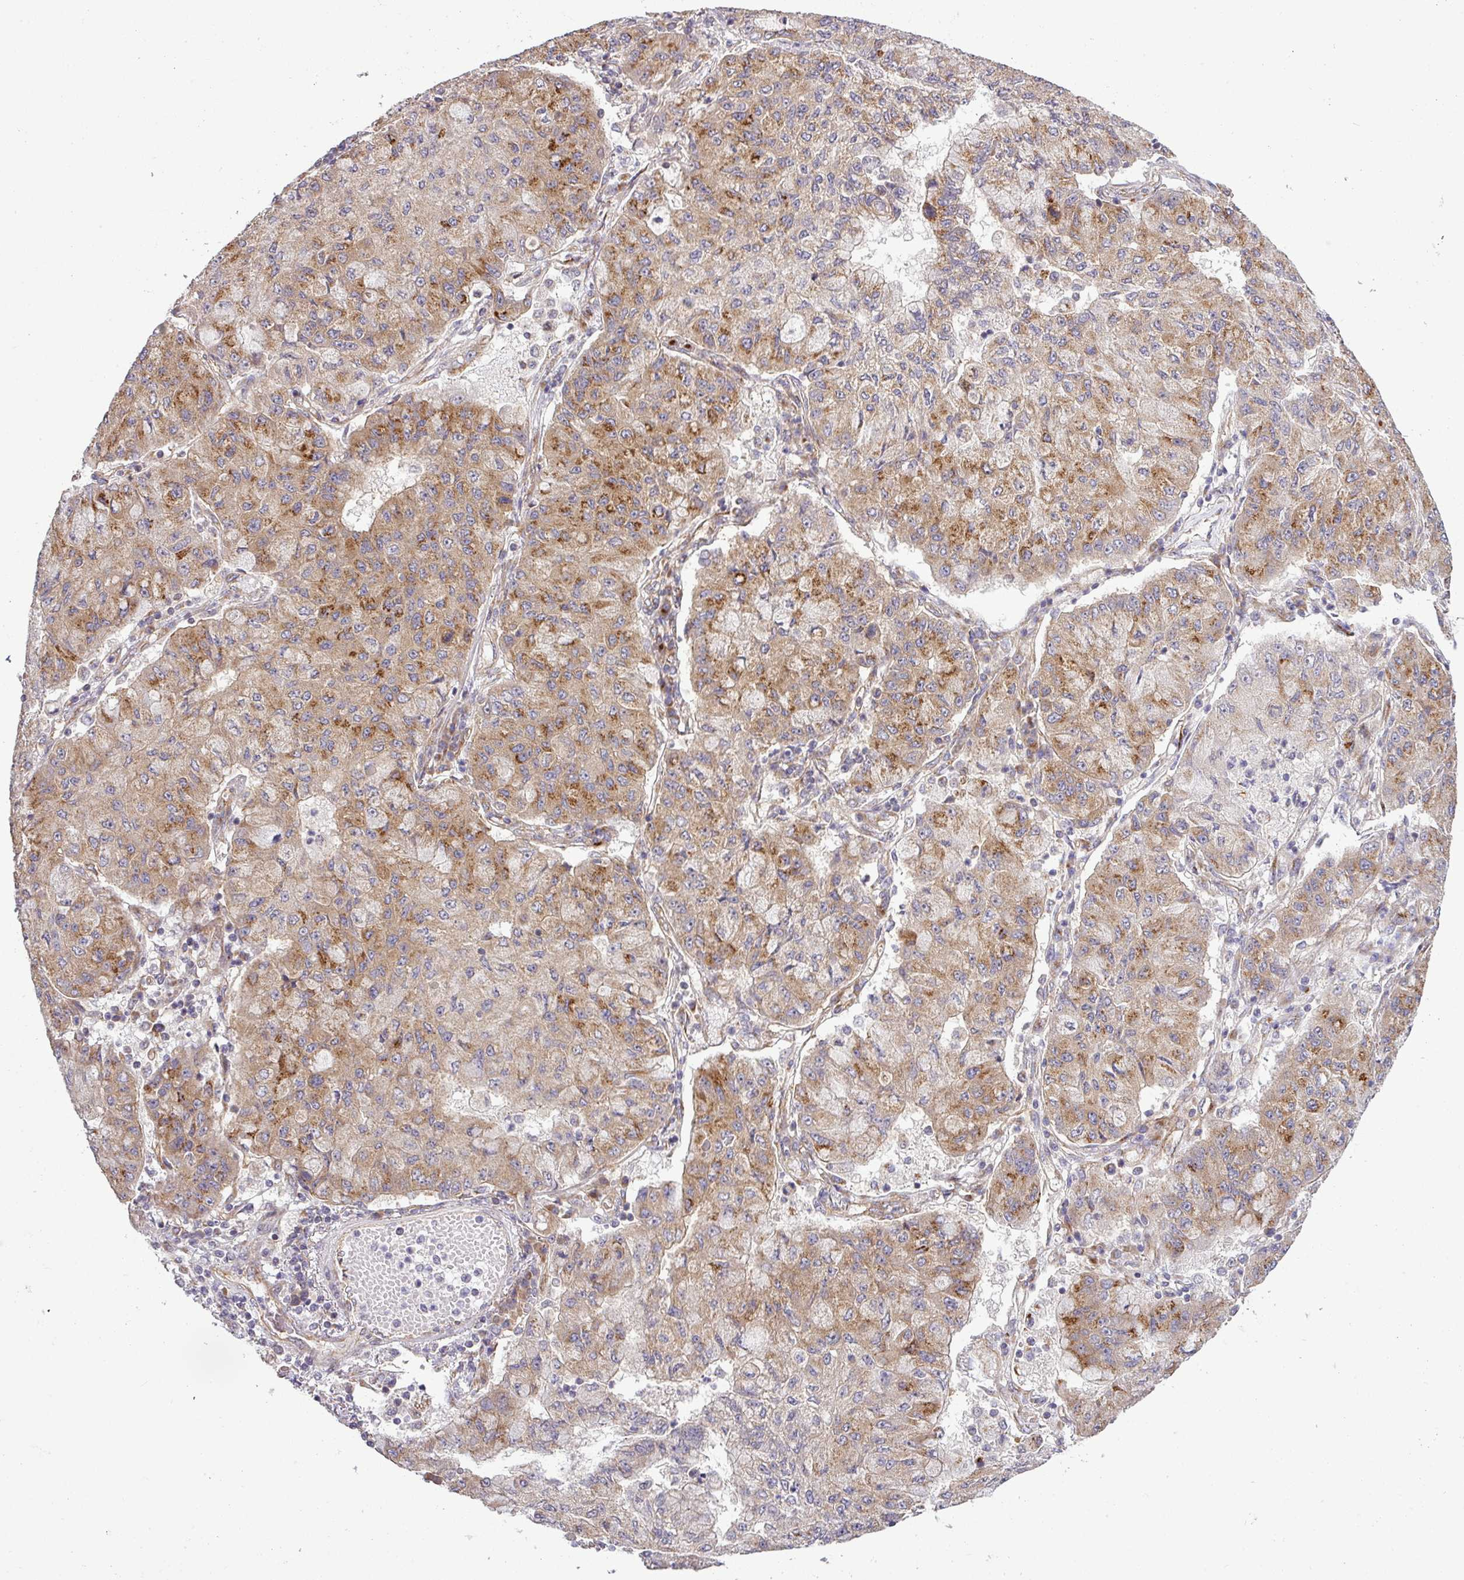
{"staining": {"intensity": "strong", "quantity": "25%-75%", "location": "cytoplasmic/membranous"}, "tissue": "lung cancer", "cell_type": "Tumor cells", "image_type": "cancer", "snomed": [{"axis": "morphology", "description": "Squamous cell carcinoma, NOS"}, {"axis": "topography", "description": "Lung"}], "caption": "Squamous cell carcinoma (lung) stained for a protein (brown) shows strong cytoplasmic/membranous positive positivity in about 25%-75% of tumor cells.", "gene": "TIMMDC1", "patient": {"sex": "male", "age": 74}}